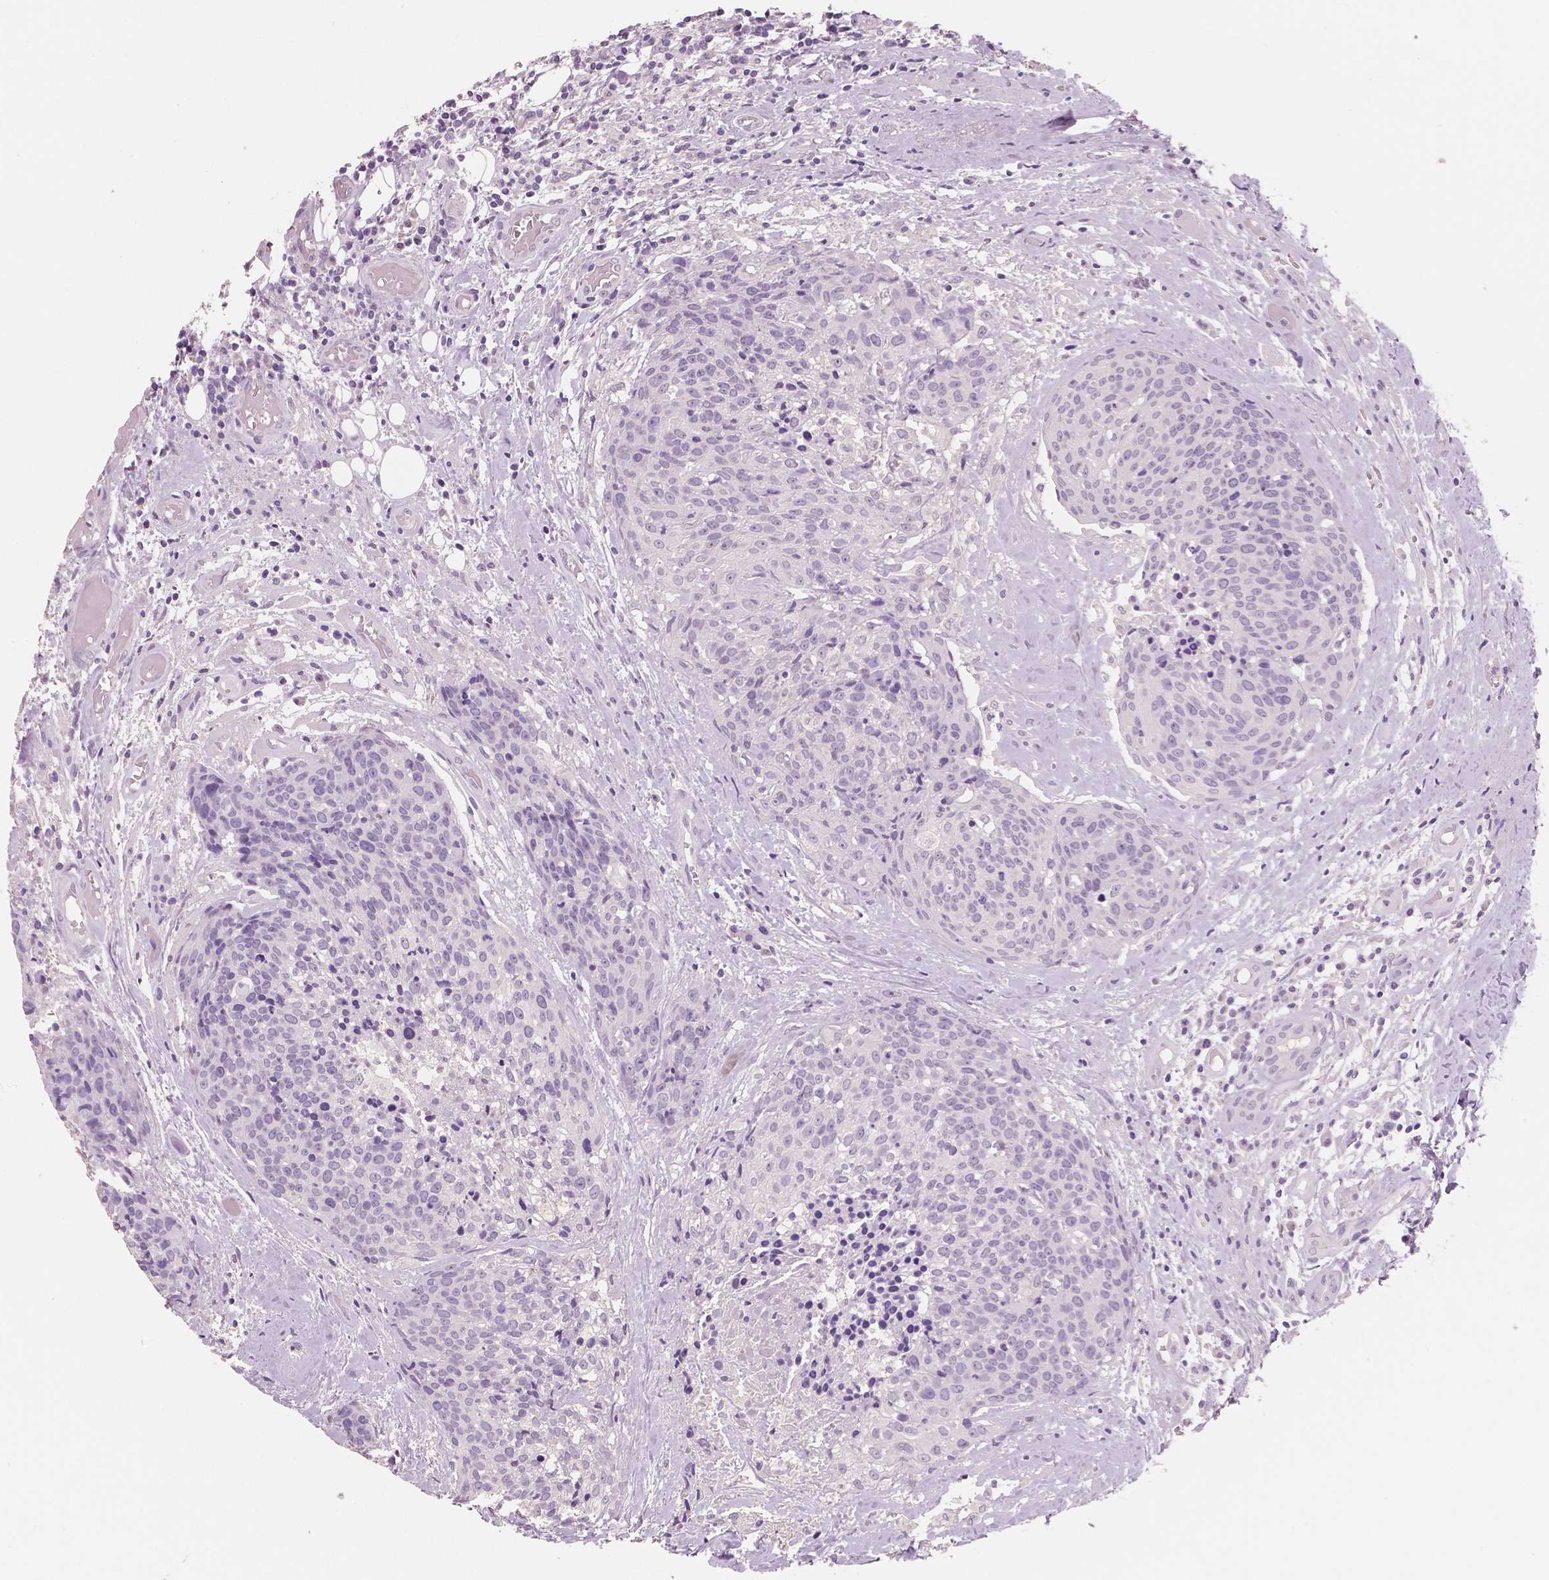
{"staining": {"intensity": "negative", "quantity": "none", "location": "none"}, "tissue": "head and neck cancer", "cell_type": "Tumor cells", "image_type": "cancer", "snomed": [{"axis": "morphology", "description": "Squamous cell carcinoma, NOS"}, {"axis": "topography", "description": "Oral tissue"}, {"axis": "topography", "description": "Head-Neck"}], "caption": "A photomicrograph of head and neck cancer stained for a protein displays no brown staining in tumor cells.", "gene": "NECAB2", "patient": {"sex": "male", "age": 64}}